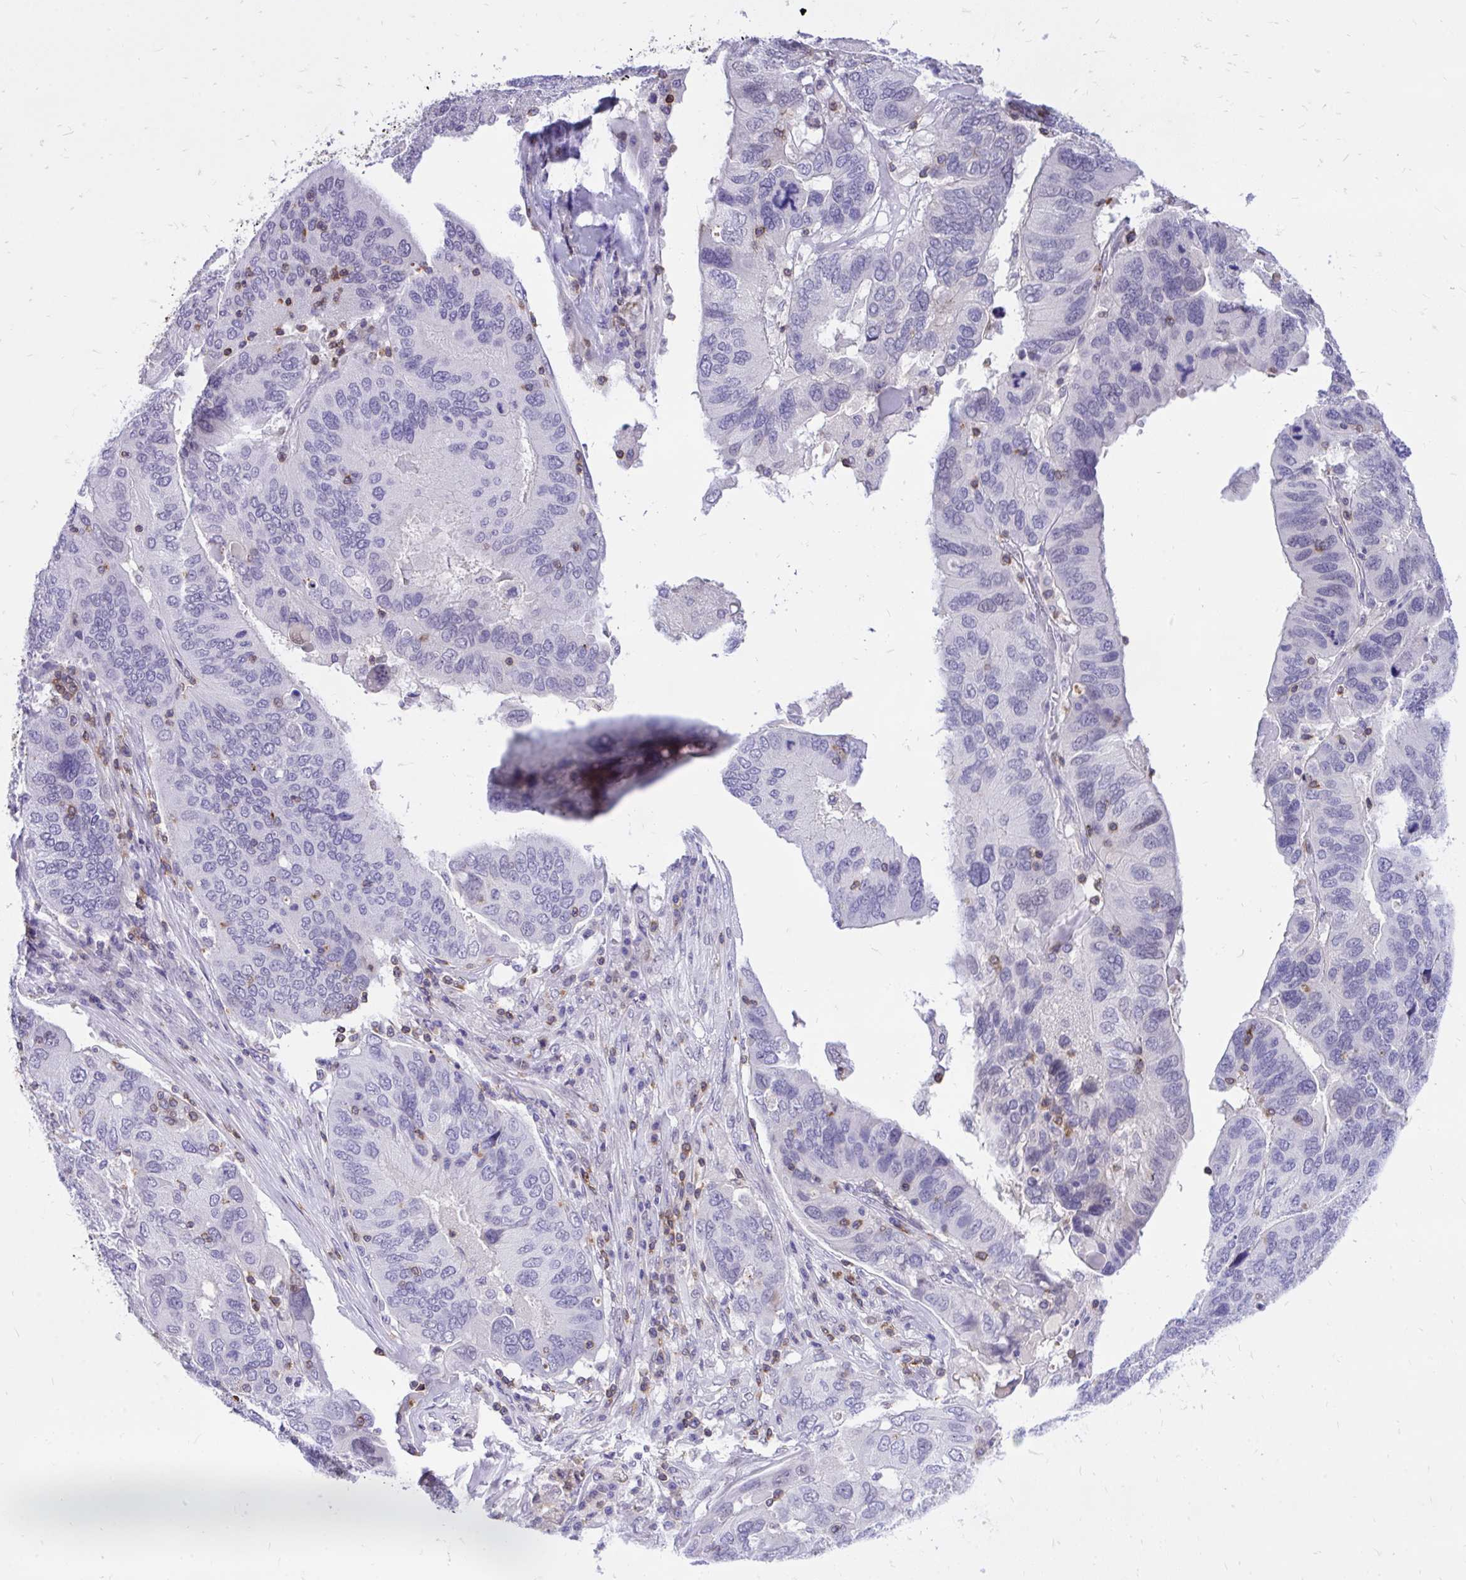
{"staining": {"intensity": "negative", "quantity": "none", "location": "none"}, "tissue": "ovarian cancer", "cell_type": "Tumor cells", "image_type": "cancer", "snomed": [{"axis": "morphology", "description": "Cystadenocarcinoma, serous, NOS"}, {"axis": "topography", "description": "Ovary"}], "caption": "High magnification brightfield microscopy of ovarian cancer (serous cystadenocarcinoma) stained with DAB (3,3'-diaminobenzidine) (brown) and counterstained with hematoxylin (blue): tumor cells show no significant staining. Nuclei are stained in blue.", "gene": "CXCL8", "patient": {"sex": "female", "age": 79}}